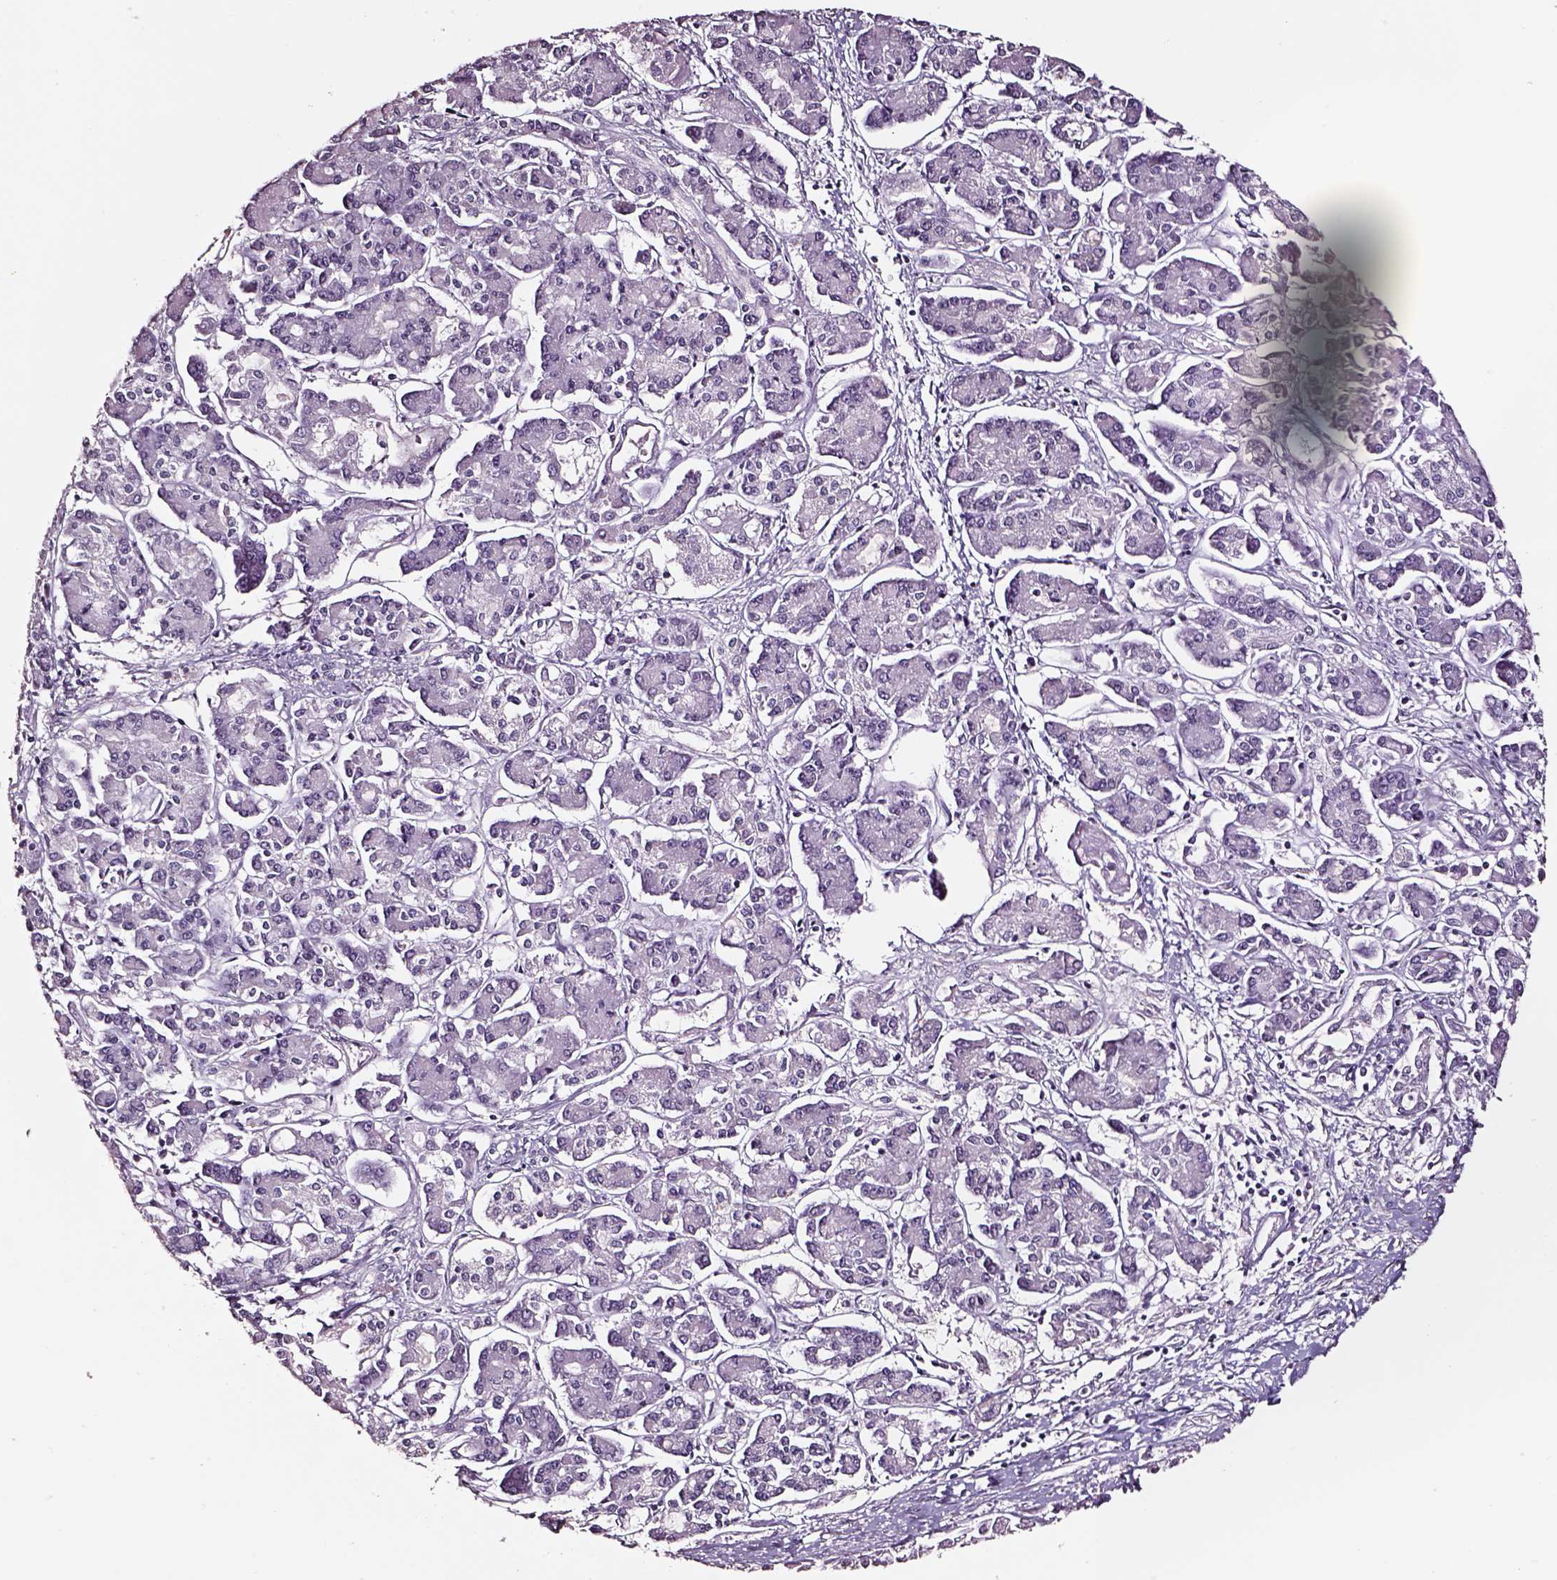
{"staining": {"intensity": "negative", "quantity": "none", "location": "none"}, "tissue": "pancreatic cancer", "cell_type": "Tumor cells", "image_type": "cancer", "snomed": [{"axis": "morphology", "description": "Adenocarcinoma, NOS"}, {"axis": "topography", "description": "Pancreas"}], "caption": "This micrograph is of pancreatic adenocarcinoma stained with immunohistochemistry to label a protein in brown with the nuclei are counter-stained blue. There is no positivity in tumor cells. Nuclei are stained in blue.", "gene": "SMIM17", "patient": {"sex": "male", "age": 85}}